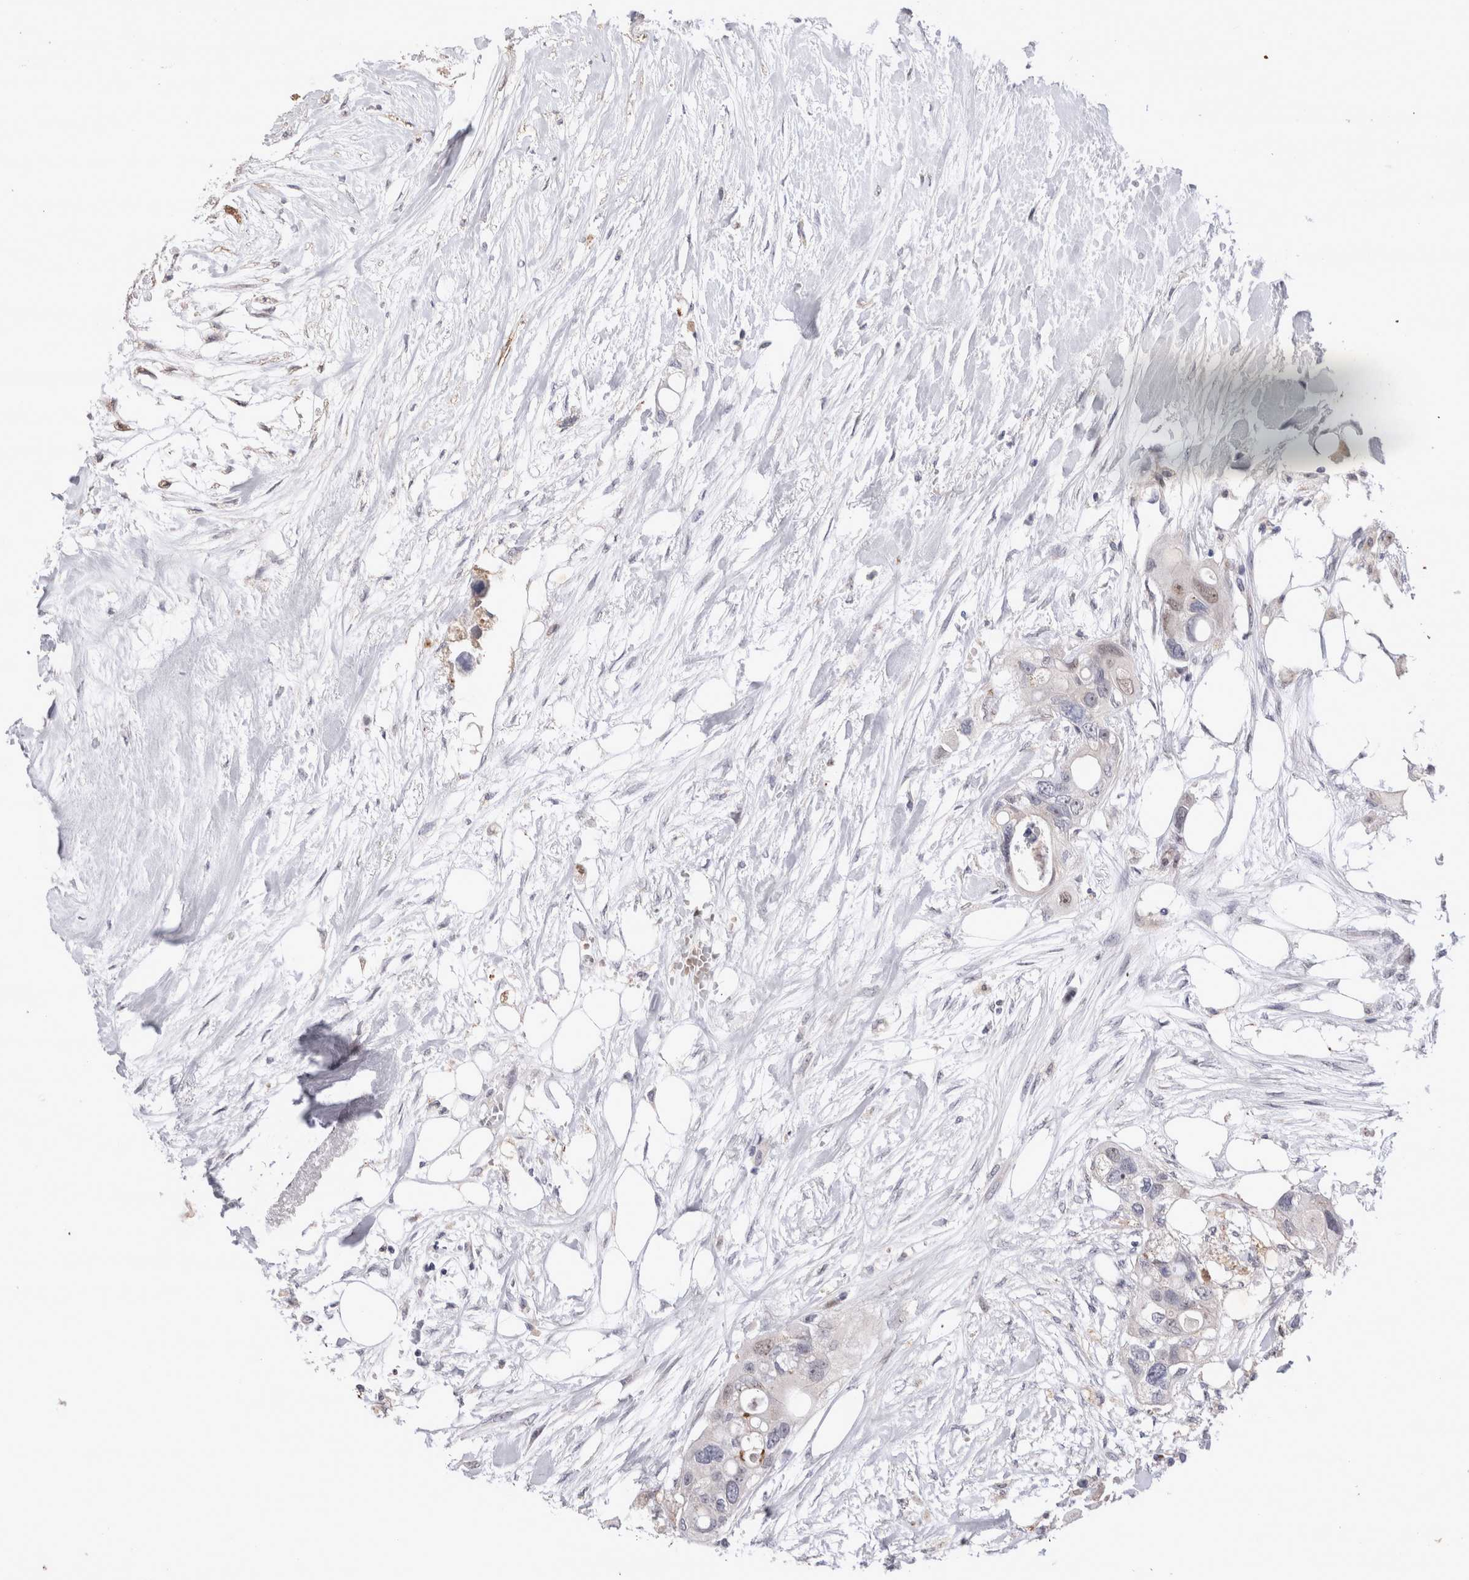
{"staining": {"intensity": "negative", "quantity": "none", "location": "none"}, "tissue": "colorectal cancer", "cell_type": "Tumor cells", "image_type": "cancer", "snomed": [{"axis": "morphology", "description": "Adenocarcinoma, NOS"}, {"axis": "topography", "description": "Colon"}], "caption": "High power microscopy photomicrograph of an immunohistochemistry micrograph of colorectal adenocarcinoma, revealing no significant staining in tumor cells.", "gene": "STK11", "patient": {"sex": "female", "age": 57}}